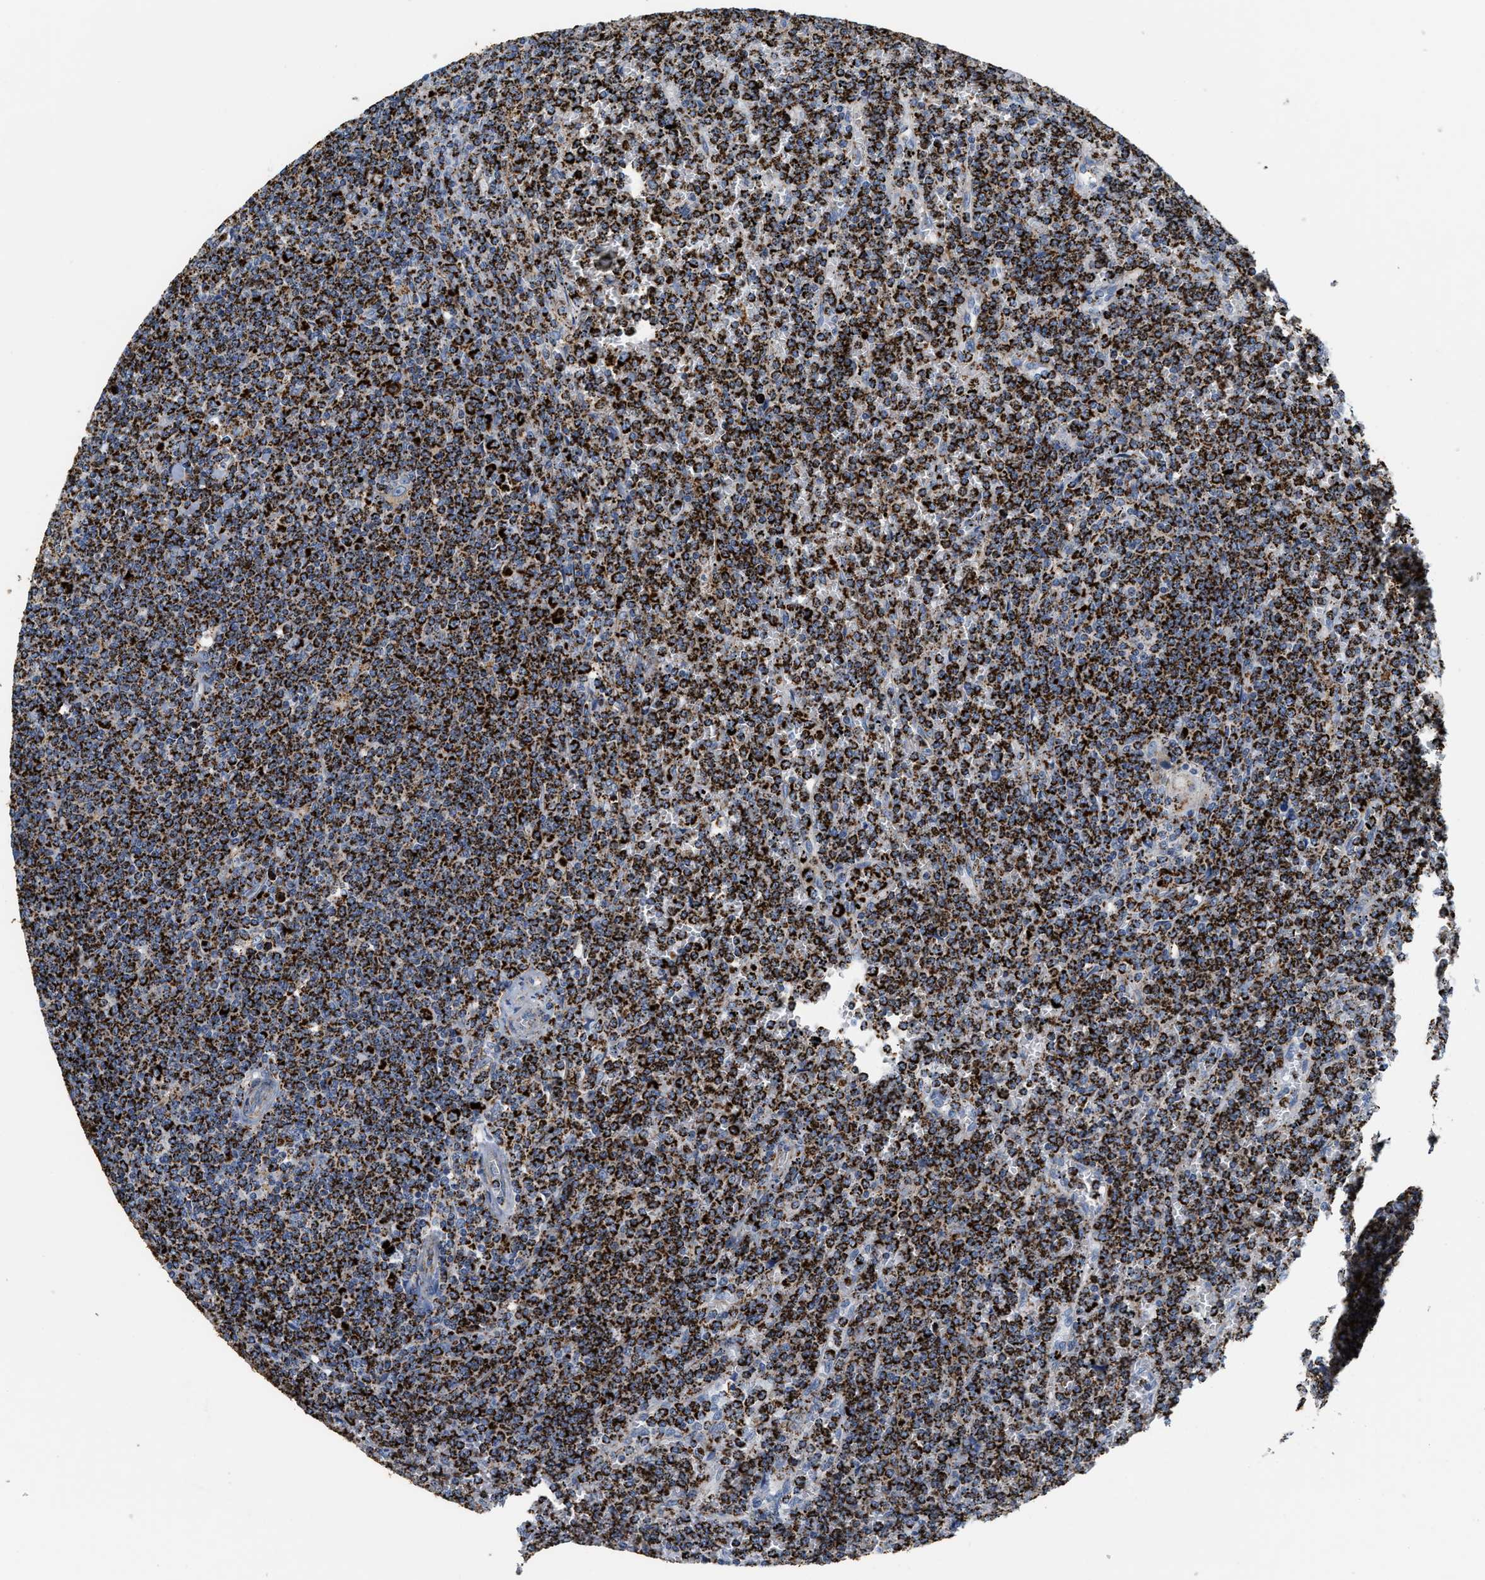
{"staining": {"intensity": "strong", "quantity": ">75%", "location": "cytoplasmic/membranous"}, "tissue": "lymphoma", "cell_type": "Tumor cells", "image_type": "cancer", "snomed": [{"axis": "morphology", "description": "Malignant lymphoma, non-Hodgkin's type, Low grade"}, {"axis": "topography", "description": "Spleen"}], "caption": "Brown immunohistochemical staining in human lymphoma reveals strong cytoplasmic/membranous positivity in about >75% of tumor cells. The staining was performed using DAB (3,3'-diaminobenzidine) to visualize the protein expression in brown, while the nuclei were stained in blue with hematoxylin (Magnification: 20x).", "gene": "SHMT2", "patient": {"sex": "female", "age": 19}}